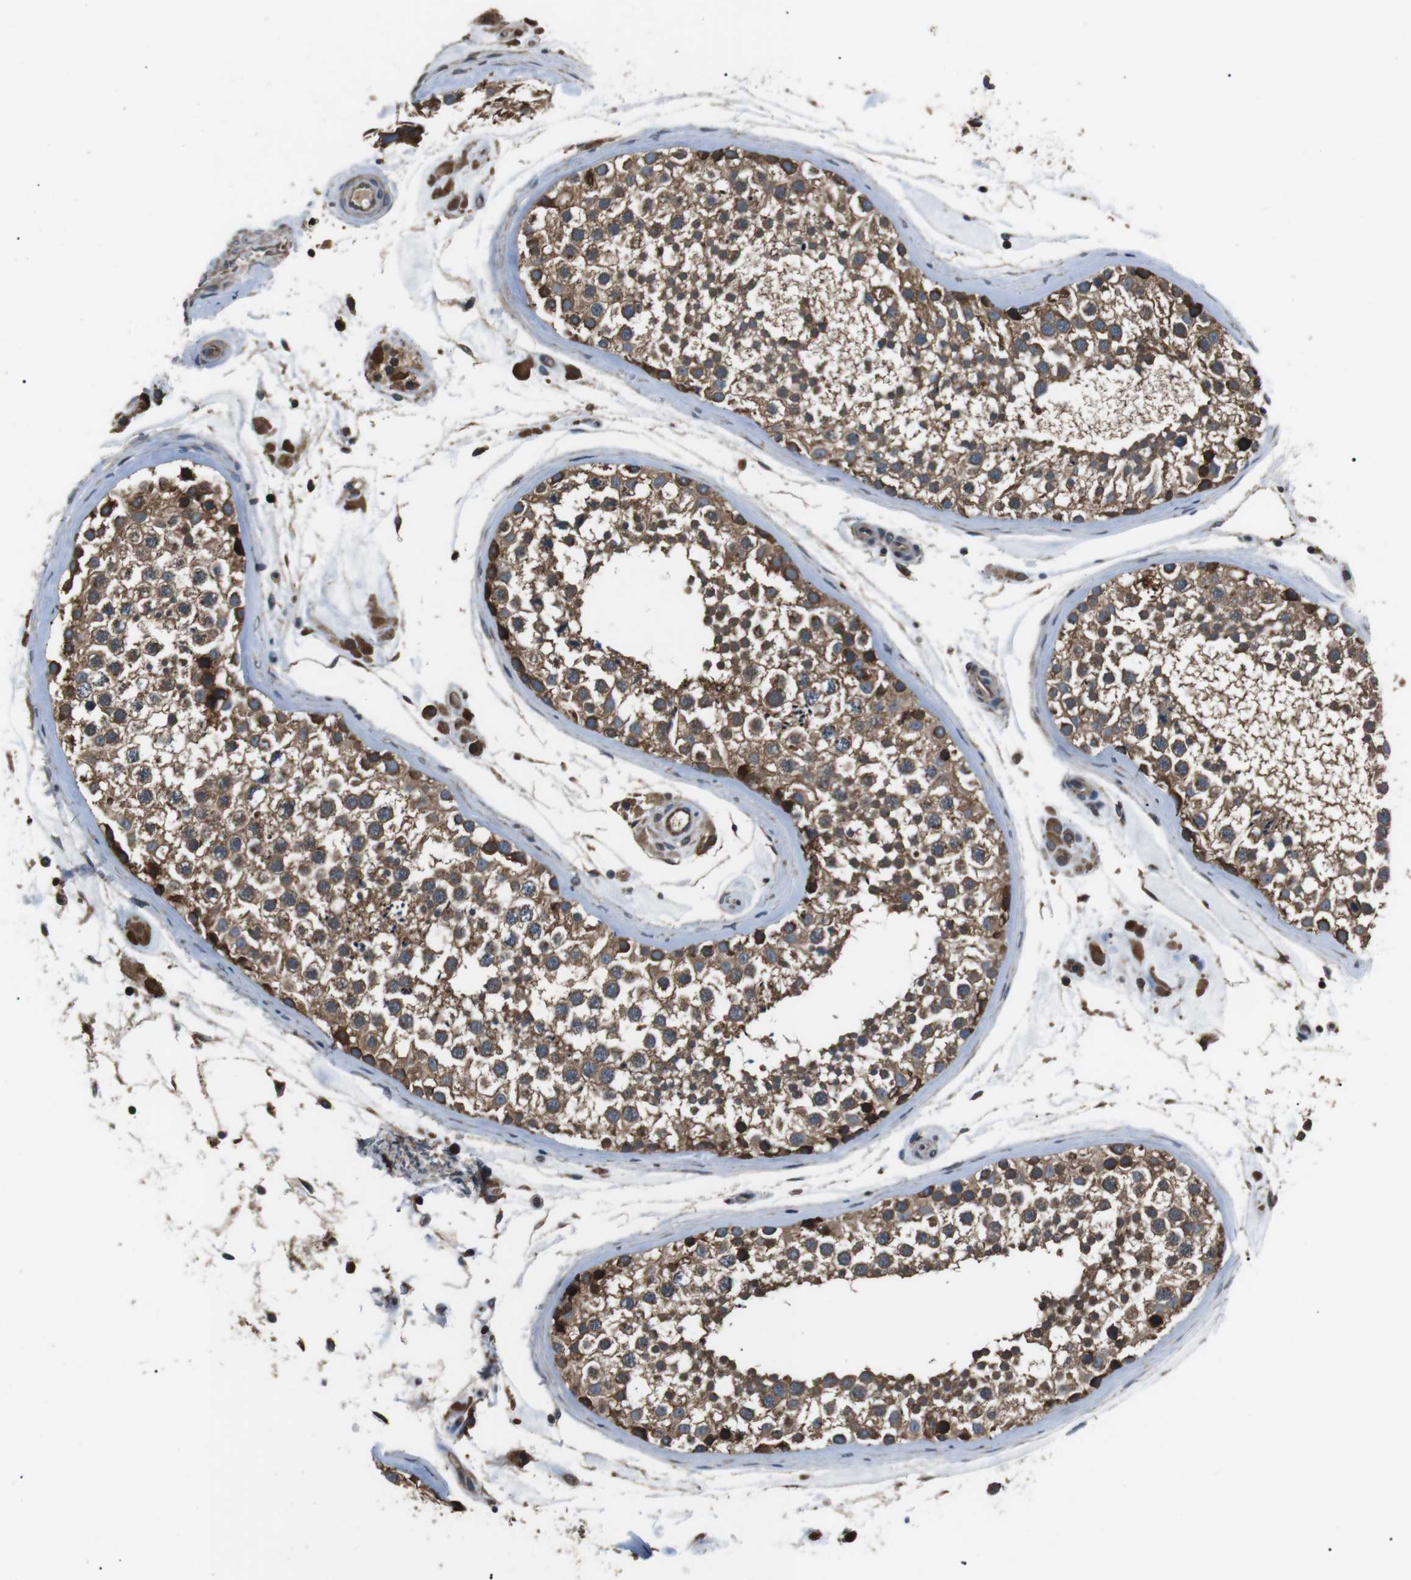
{"staining": {"intensity": "moderate", "quantity": ">75%", "location": "cytoplasmic/membranous"}, "tissue": "testis", "cell_type": "Cells in seminiferous ducts", "image_type": "normal", "snomed": [{"axis": "morphology", "description": "Normal tissue, NOS"}, {"axis": "topography", "description": "Testis"}], "caption": "Protein expression by immunohistochemistry displays moderate cytoplasmic/membranous positivity in about >75% of cells in seminiferous ducts in benign testis. (DAB IHC with brightfield microscopy, high magnification).", "gene": "GPR161", "patient": {"sex": "male", "age": 46}}